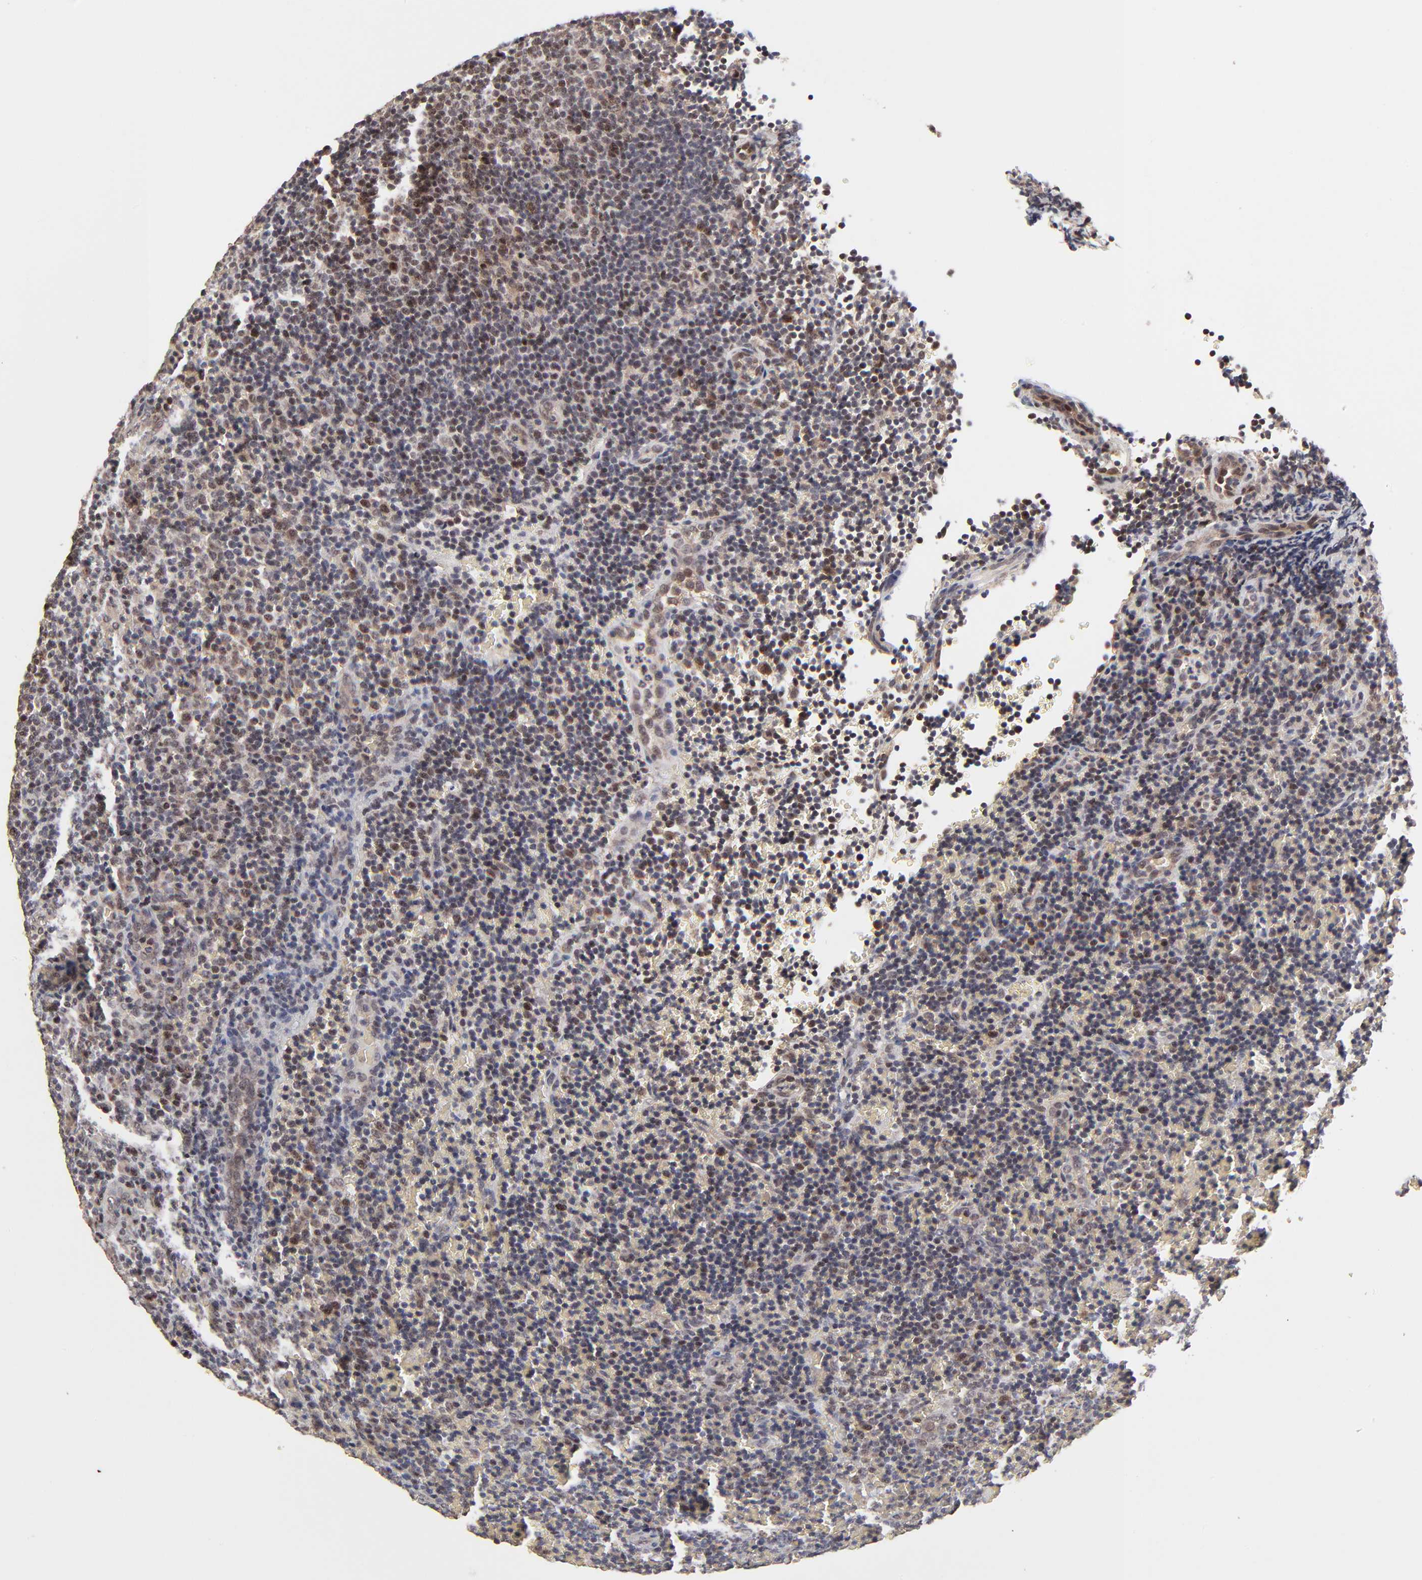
{"staining": {"intensity": "moderate", "quantity": "<25%", "location": "nuclear"}, "tissue": "lymphoma", "cell_type": "Tumor cells", "image_type": "cancer", "snomed": [{"axis": "morphology", "description": "Malignant lymphoma, non-Hodgkin's type, Low grade"}, {"axis": "topography", "description": "Lymph node"}], "caption": "Protein staining displays moderate nuclear staining in approximately <25% of tumor cells in malignant lymphoma, non-Hodgkin's type (low-grade).", "gene": "FRMD8", "patient": {"sex": "male", "age": 74}}